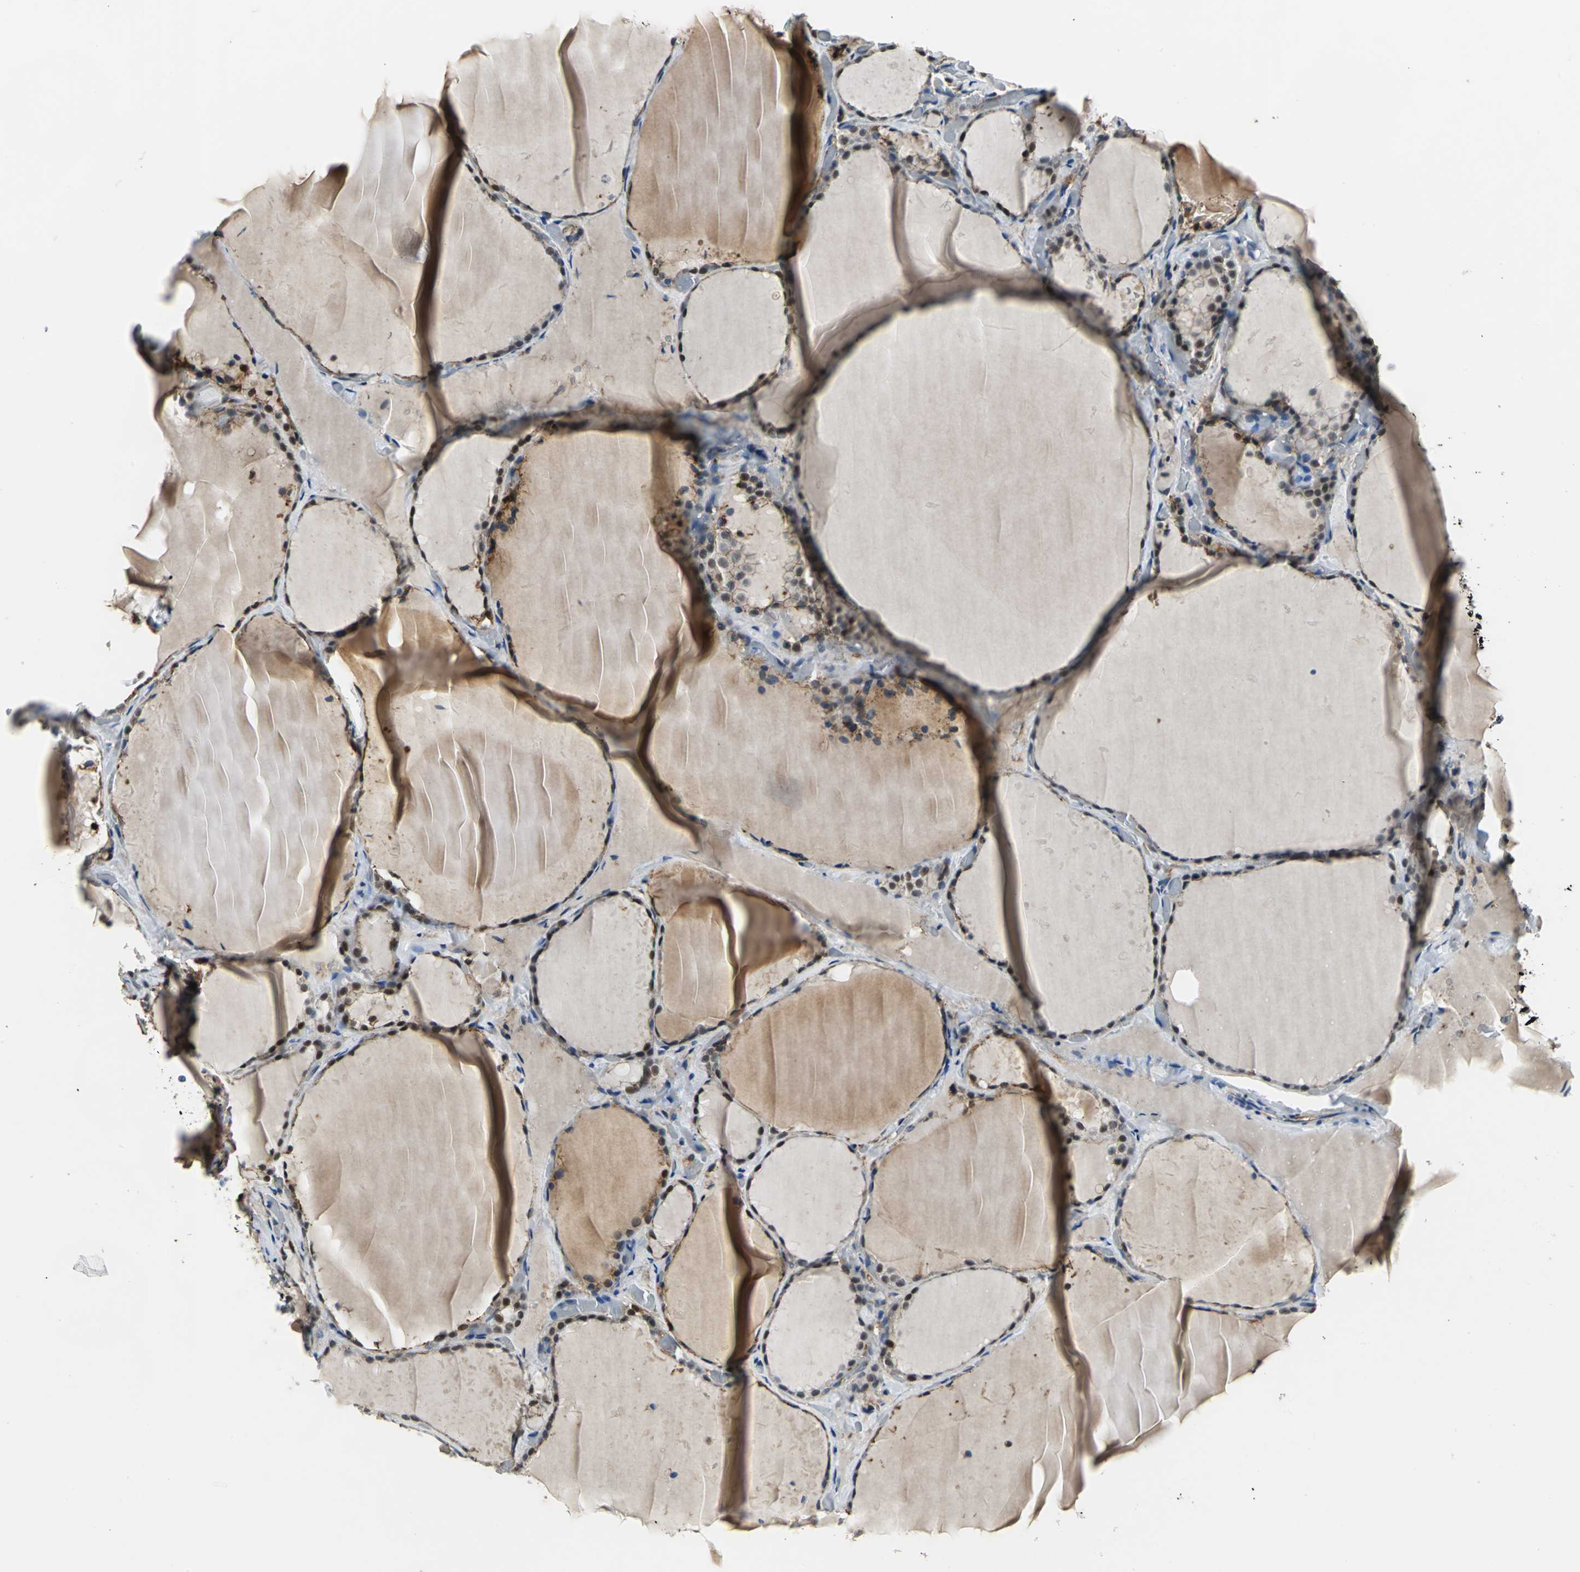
{"staining": {"intensity": "strong", "quantity": ">75%", "location": "cytoplasmic/membranous,nuclear"}, "tissue": "thyroid gland", "cell_type": "Glandular cells", "image_type": "normal", "snomed": [{"axis": "morphology", "description": "Normal tissue, NOS"}, {"axis": "topography", "description": "Thyroid gland"}], "caption": "This image shows IHC staining of benign human thyroid gland, with high strong cytoplasmic/membranous,nuclear staining in approximately >75% of glandular cells.", "gene": "ENSG00000285130", "patient": {"sex": "female", "age": 22}}